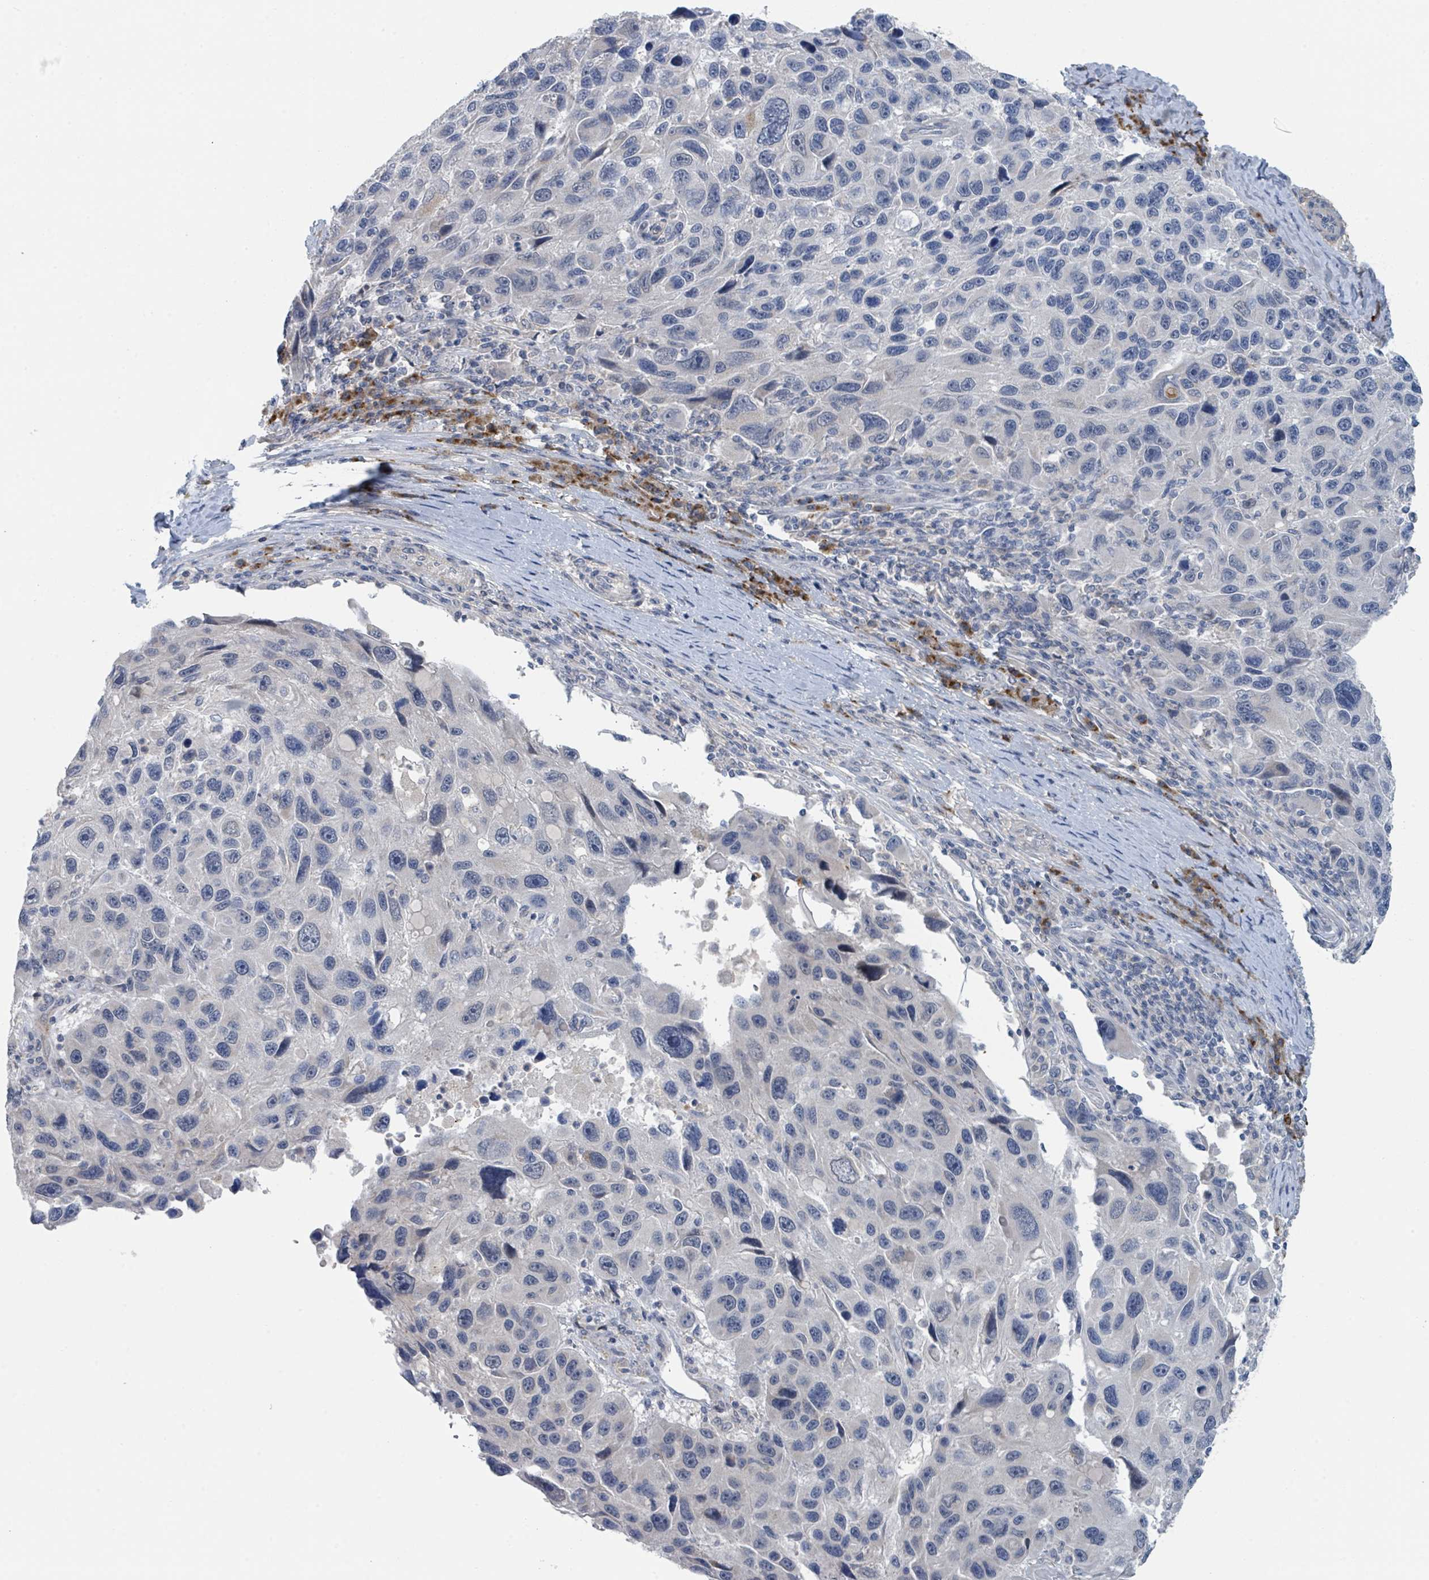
{"staining": {"intensity": "negative", "quantity": "none", "location": "none"}, "tissue": "melanoma", "cell_type": "Tumor cells", "image_type": "cancer", "snomed": [{"axis": "morphology", "description": "Malignant melanoma, NOS"}, {"axis": "topography", "description": "Skin"}], "caption": "The image demonstrates no staining of tumor cells in melanoma. (Immunohistochemistry (ihc), brightfield microscopy, high magnification).", "gene": "ANKRD55", "patient": {"sex": "male", "age": 53}}